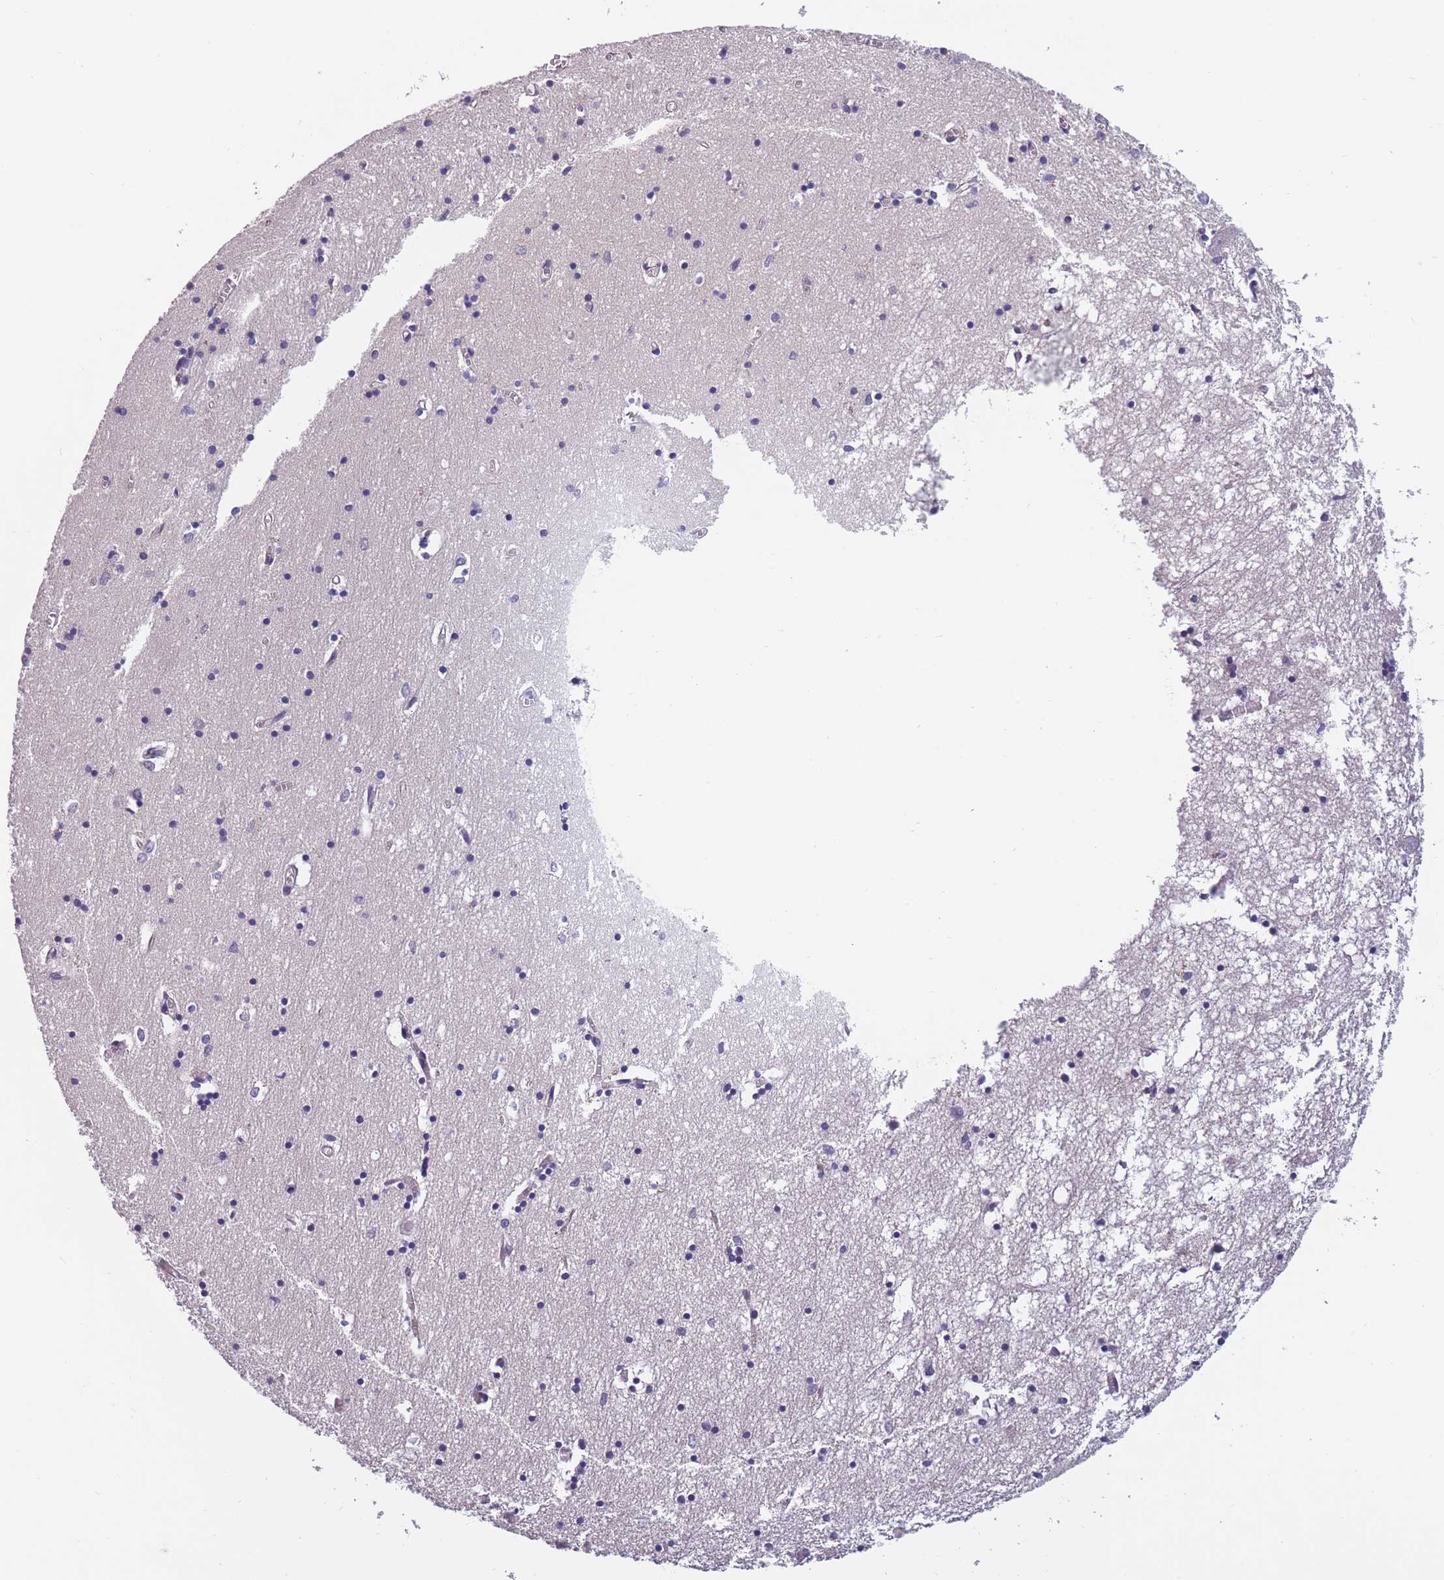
{"staining": {"intensity": "negative", "quantity": "none", "location": "none"}, "tissue": "hippocampus", "cell_type": "Glial cells", "image_type": "normal", "snomed": [{"axis": "morphology", "description": "Normal tissue, NOS"}, {"axis": "topography", "description": "Hippocampus"}], "caption": "Immunohistochemistry (IHC) image of unremarkable hippocampus stained for a protein (brown), which shows no staining in glial cells. (DAB immunohistochemistry (IHC) with hematoxylin counter stain).", "gene": "FAM83F", "patient": {"sex": "male", "age": 70}}